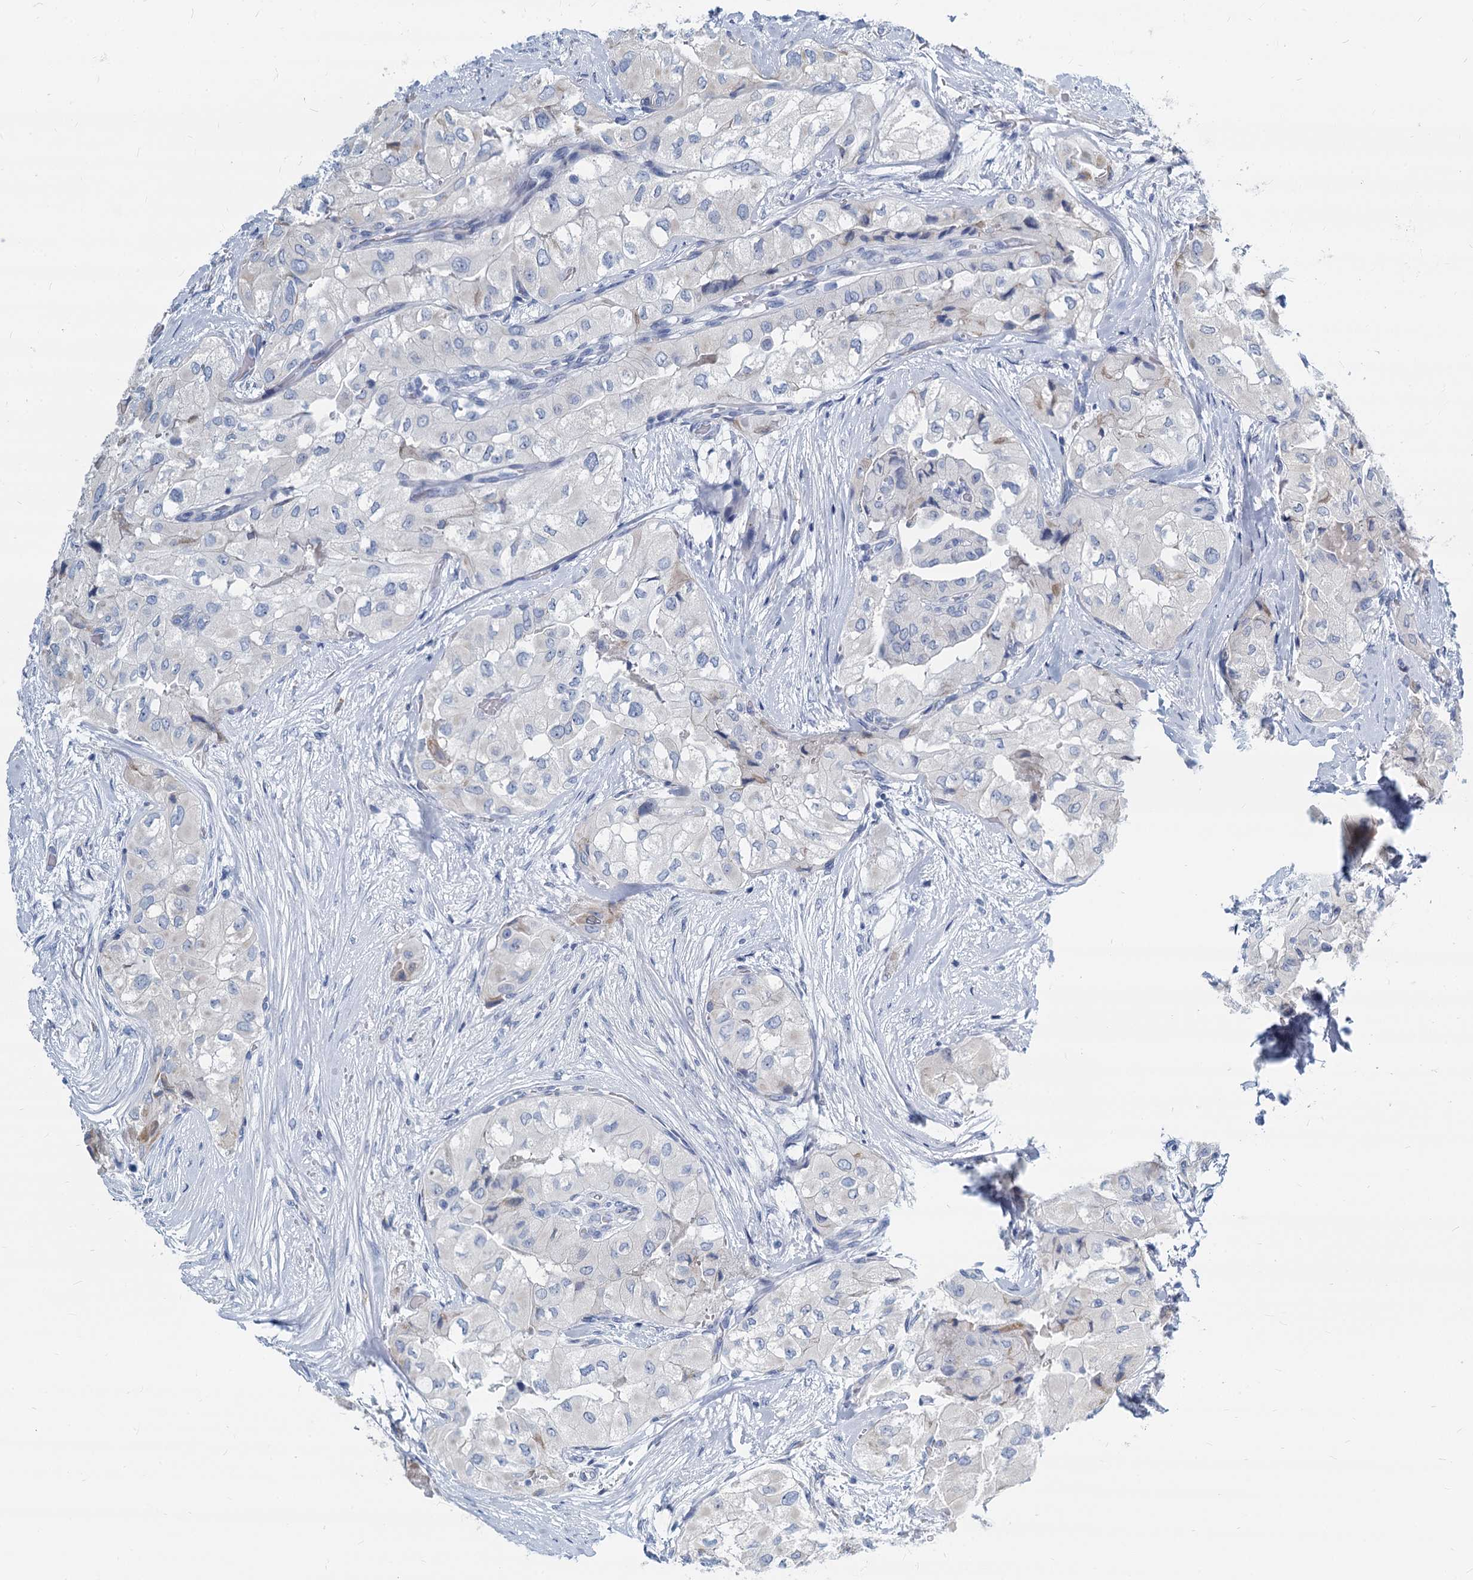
{"staining": {"intensity": "negative", "quantity": "none", "location": "none"}, "tissue": "thyroid cancer", "cell_type": "Tumor cells", "image_type": "cancer", "snomed": [{"axis": "morphology", "description": "Papillary adenocarcinoma, NOS"}, {"axis": "topography", "description": "Thyroid gland"}], "caption": "An immunohistochemistry (IHC) micrograph of thyroid papillary adenocarcinoma is shown. There is no staining in tumor cells of thyroid papillary adenocarcinoma.", "gene": "GSTM3", "patient": {"sex": "female", "age": 59}}